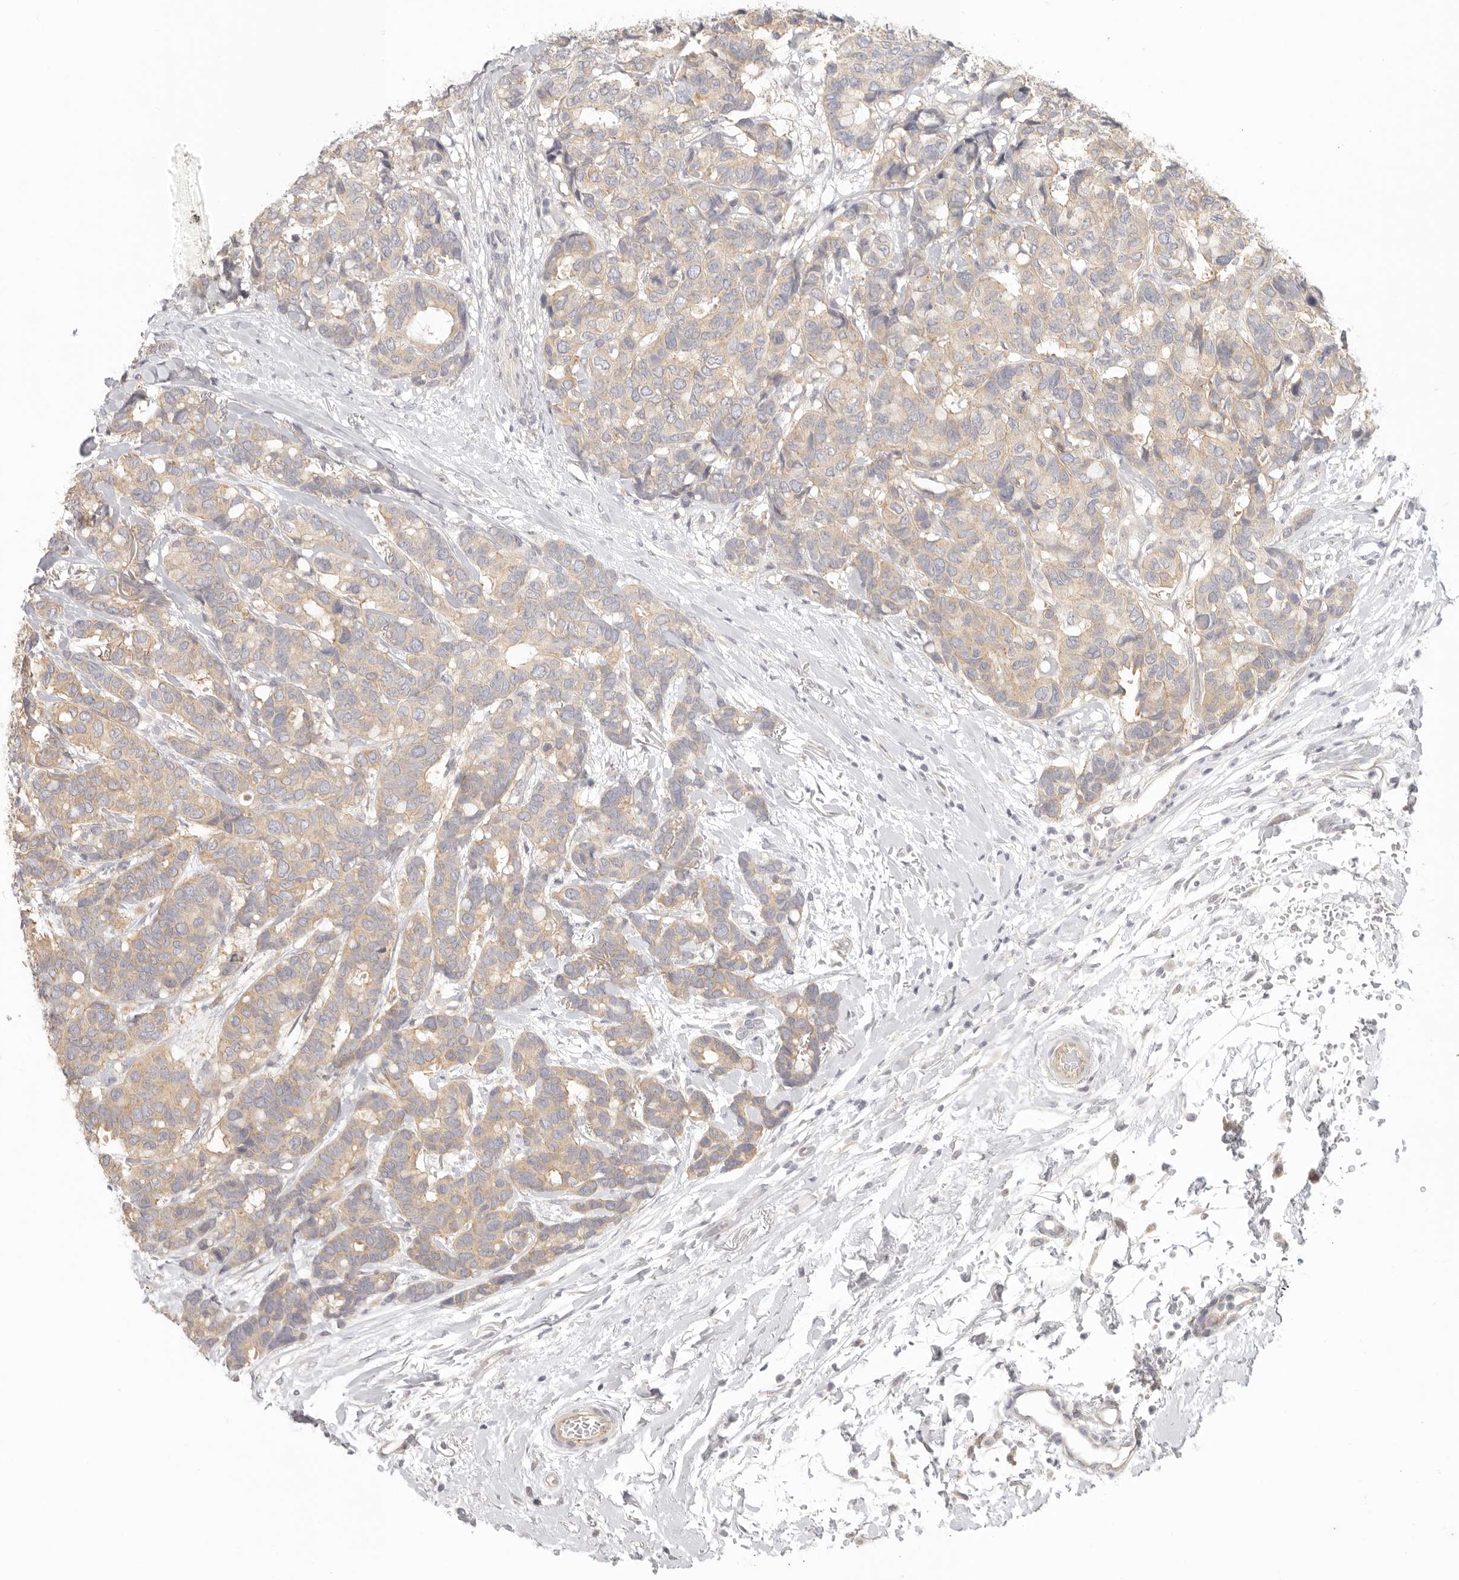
{"staining": {"intensity": "weak", "quantity": ">75%", "location": "cytoplasmic/membranous"}, "tissue": "breast cancer", "cell_type": "Tumor cells", "image_type": "cancer", "snomed": [{"axis": "morphology", "description": "Duct carcinoma"}, {"axis": "topography", "description": "Breast"}], "caption": "Immunohistochemical staining of human breast cancer shows low levels of weak cytoplasmic/membranous protein positivity in about >75% of tumor cells. The staining is performed using DAB (3,3'-diaminobenzidine) brown chromogen to label protein expression. The nuclei are counter-stained blue using hematoxylin.", "gene": "AHDC1", "patient": {"sex": "female", "age": 87}}